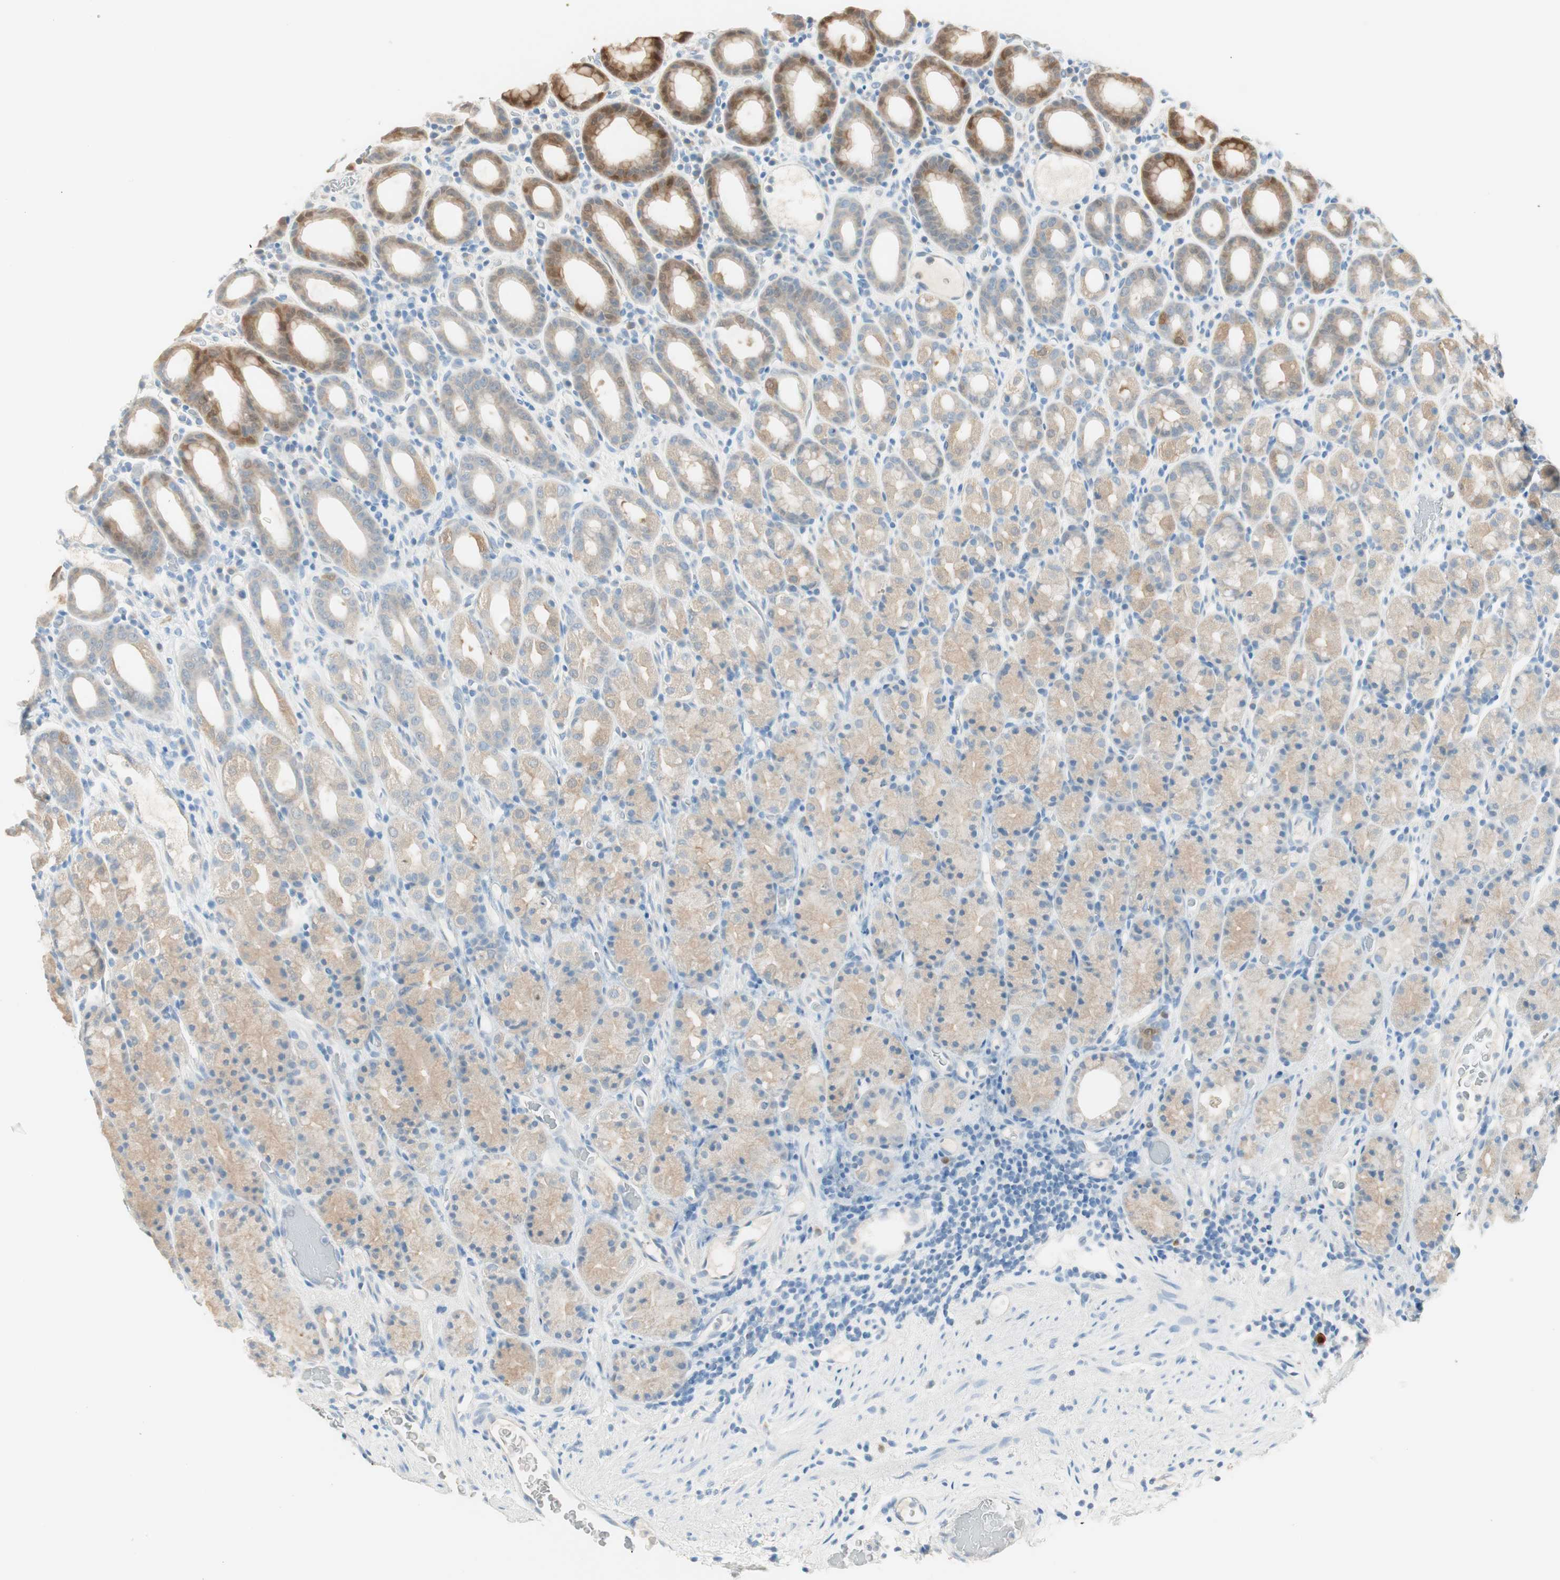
{"staining": {"intensity": "strong", "quantity": ">75%", "location": "cytoplasmic/membranous,nuclear"}, "tissue": "stomach", "cell_type": "Glandular cells", "image_type": "normal", "snomed": [{"axis": "morphology", "description": "Normal tissue, NOS"}, {"axis": "topography", "description": "Stomach, upper"}], "caption": "An immunohistochemistry photomicrograph of benign tissue is shown. Protein staining in brown shows strong cytoplasmic/membranous,nuclear positivity in stomach within glandular cells.", "gene": "HPGD", "patient": {"sex": "male", "age": 68}}